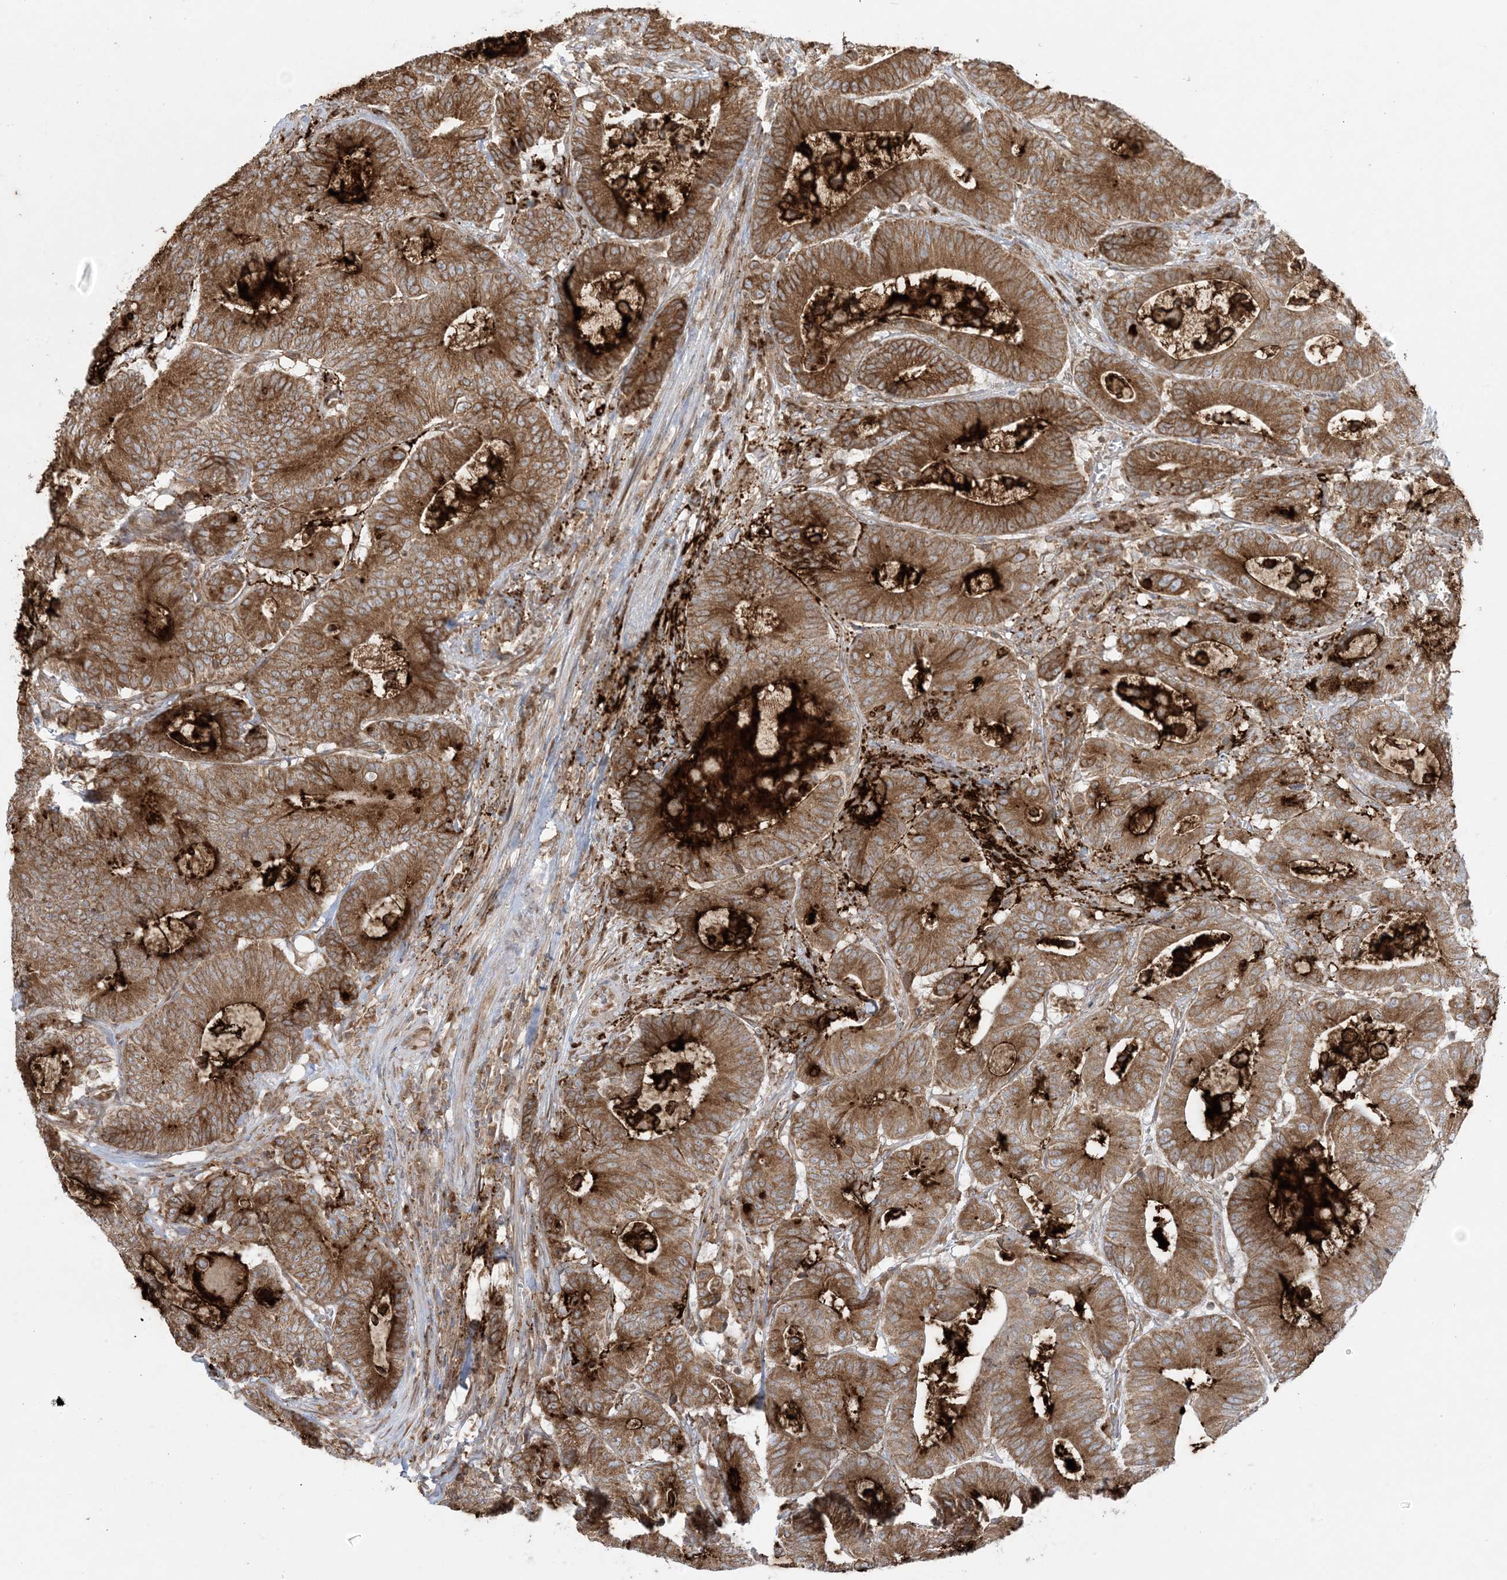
{"staining": {"intensity": "moderate", "quantity": ">75%", "location": "cytoplasmic/membranous"}, "tissue": "colorectal cancer", "cell_type": "Tumor cells", "image_type": "cancer", "snomed": [{"axis": "morphology", "description": "Adenocarcinoma, NOS"}, {"axis": "topography", "description": "Colon"}], "caption": "Tumor cells exhibit medium levels of moderate cytoplasmic/membranous expression in about >75% of cells in human adenocarcinoma (colorectal).", "gene": "UBXN4", "patient": {"sex": "female", "age": 84}}